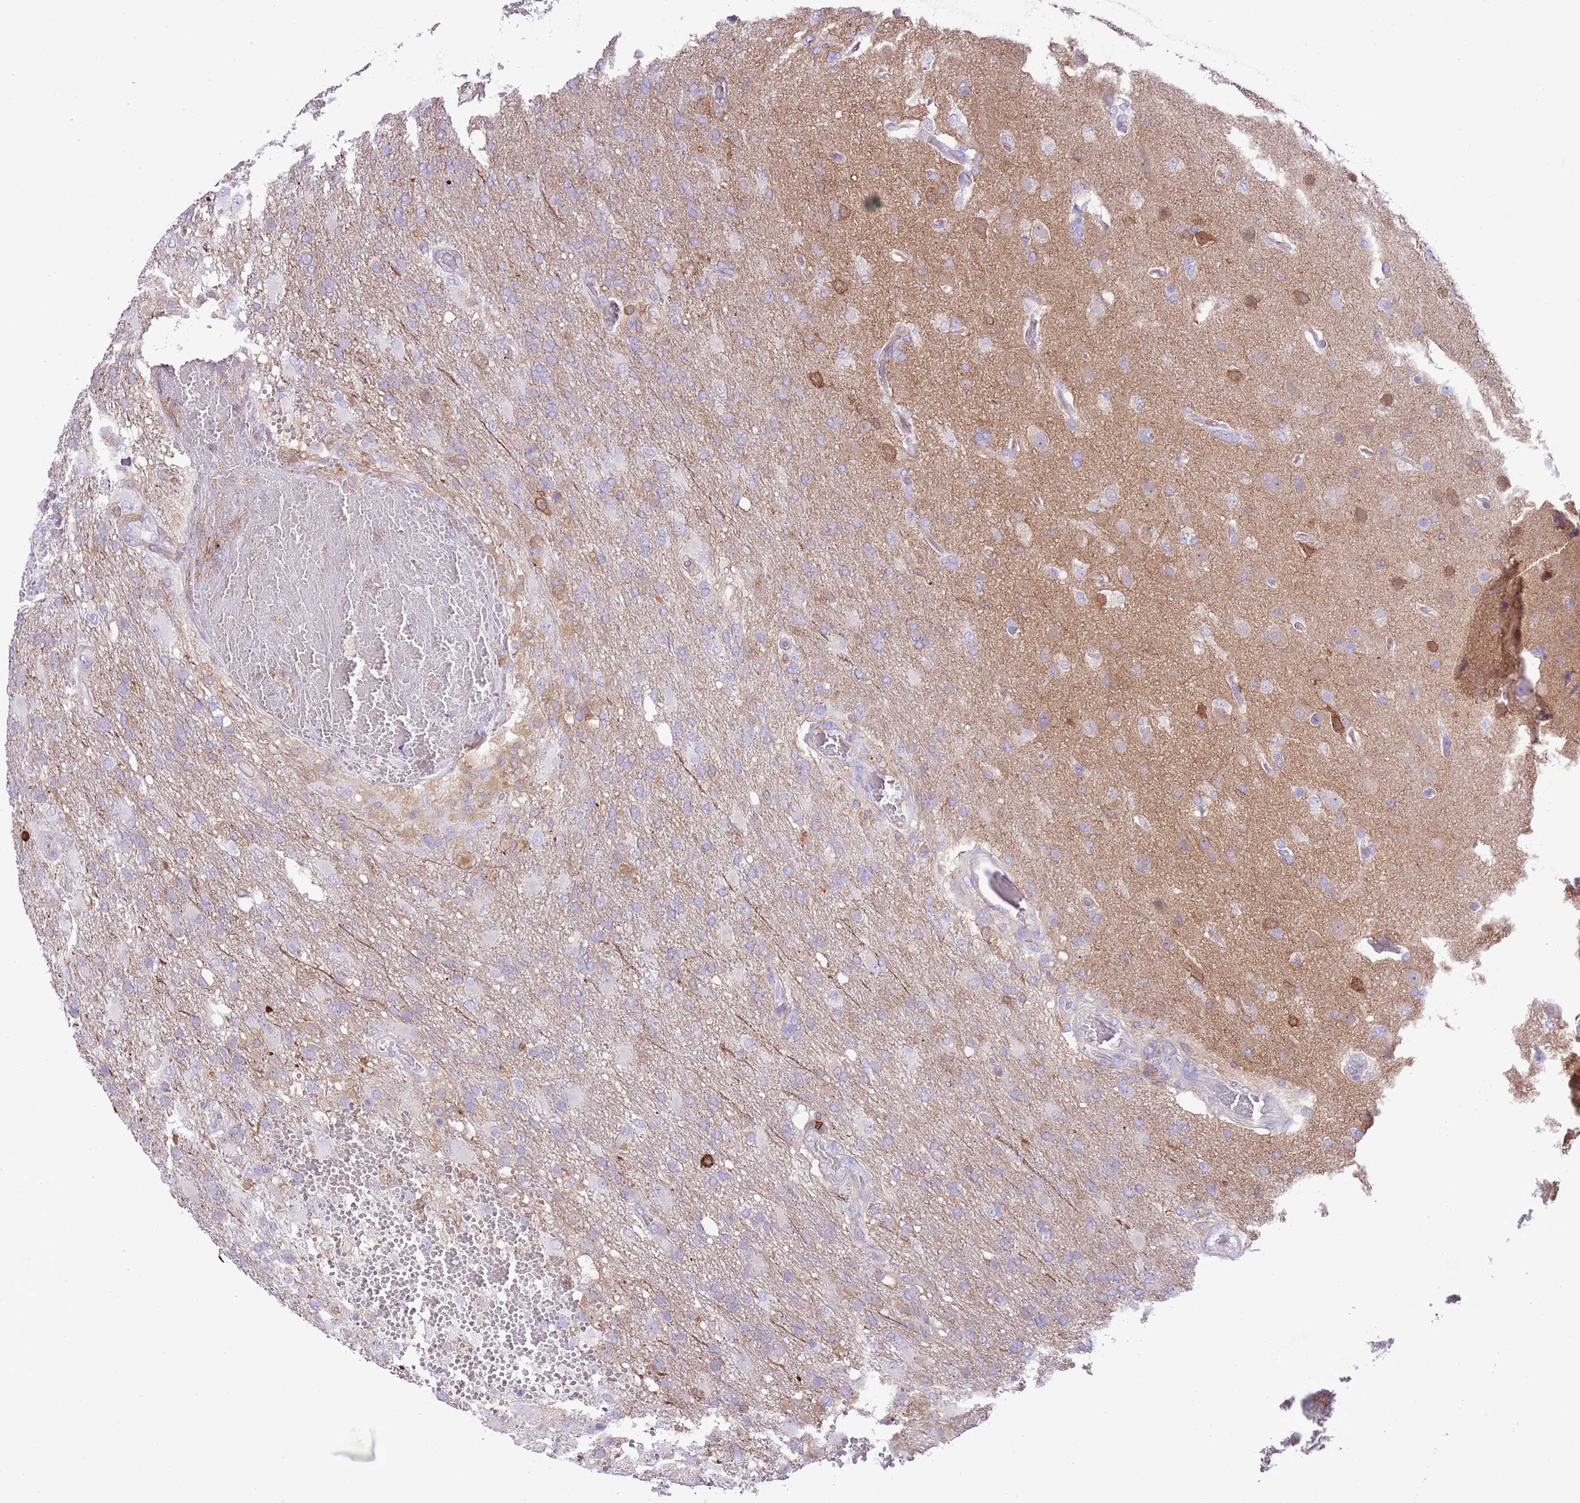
{"staining": {"intensity": "negative", "quantity": "none", "location": "none"}, "tissue": "glioma", "cell_type": "Tumor cells", "image_type": "cancer", "snomed": [{"axis": "morphology", "description": "Glioma, malignant, High grade"}, {"axis": "topography", "description": "Brain"}], "caption": "Immunohistochemistry photomicrograph of glioma stained for a protein (brown), which reveals no staining in tumor cells.", "gene": "EFHD2", "patient": {"sex": "female", "age": 74}}